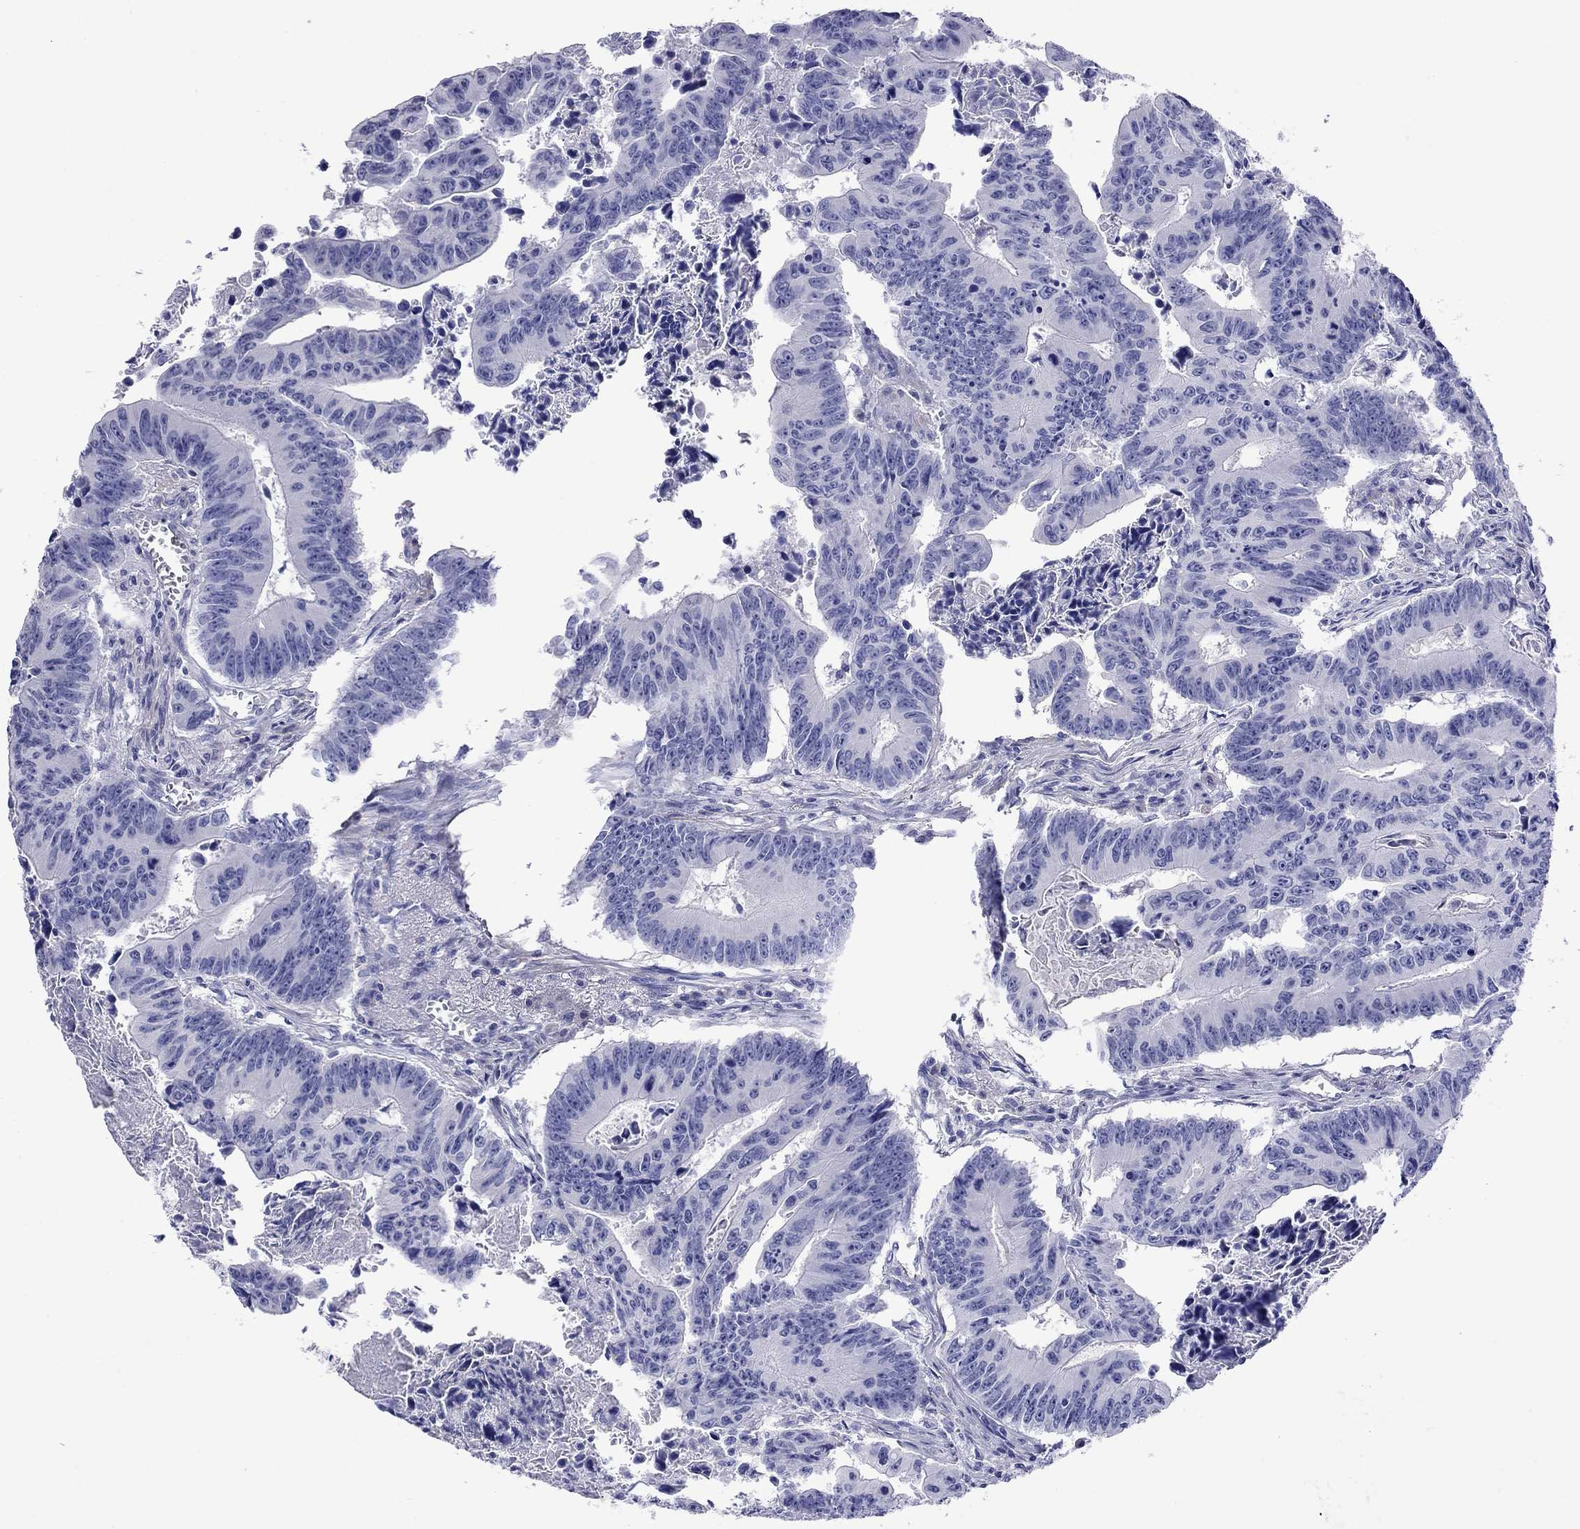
{"staining": {"intensity": "negative", "quantity": "none", "location": "none"}, "tissue": "colorectal cancer", "cell_type": "Tumor cells", "image_type": "cancer", "snomed": [{"axis": "morphology", "description": "Adenocarcinoma, NOS"}, {"axis": "topography", "description": "Colon"}], "caption": "DAB immunohistochemical staining of human colorectal cancer exhibits no significant expression in tumor cells. (IHC, brightfield microscopy, high magnification).", "gene": "KIAA2012", "patient": {"sex": "female", "age": 87}}